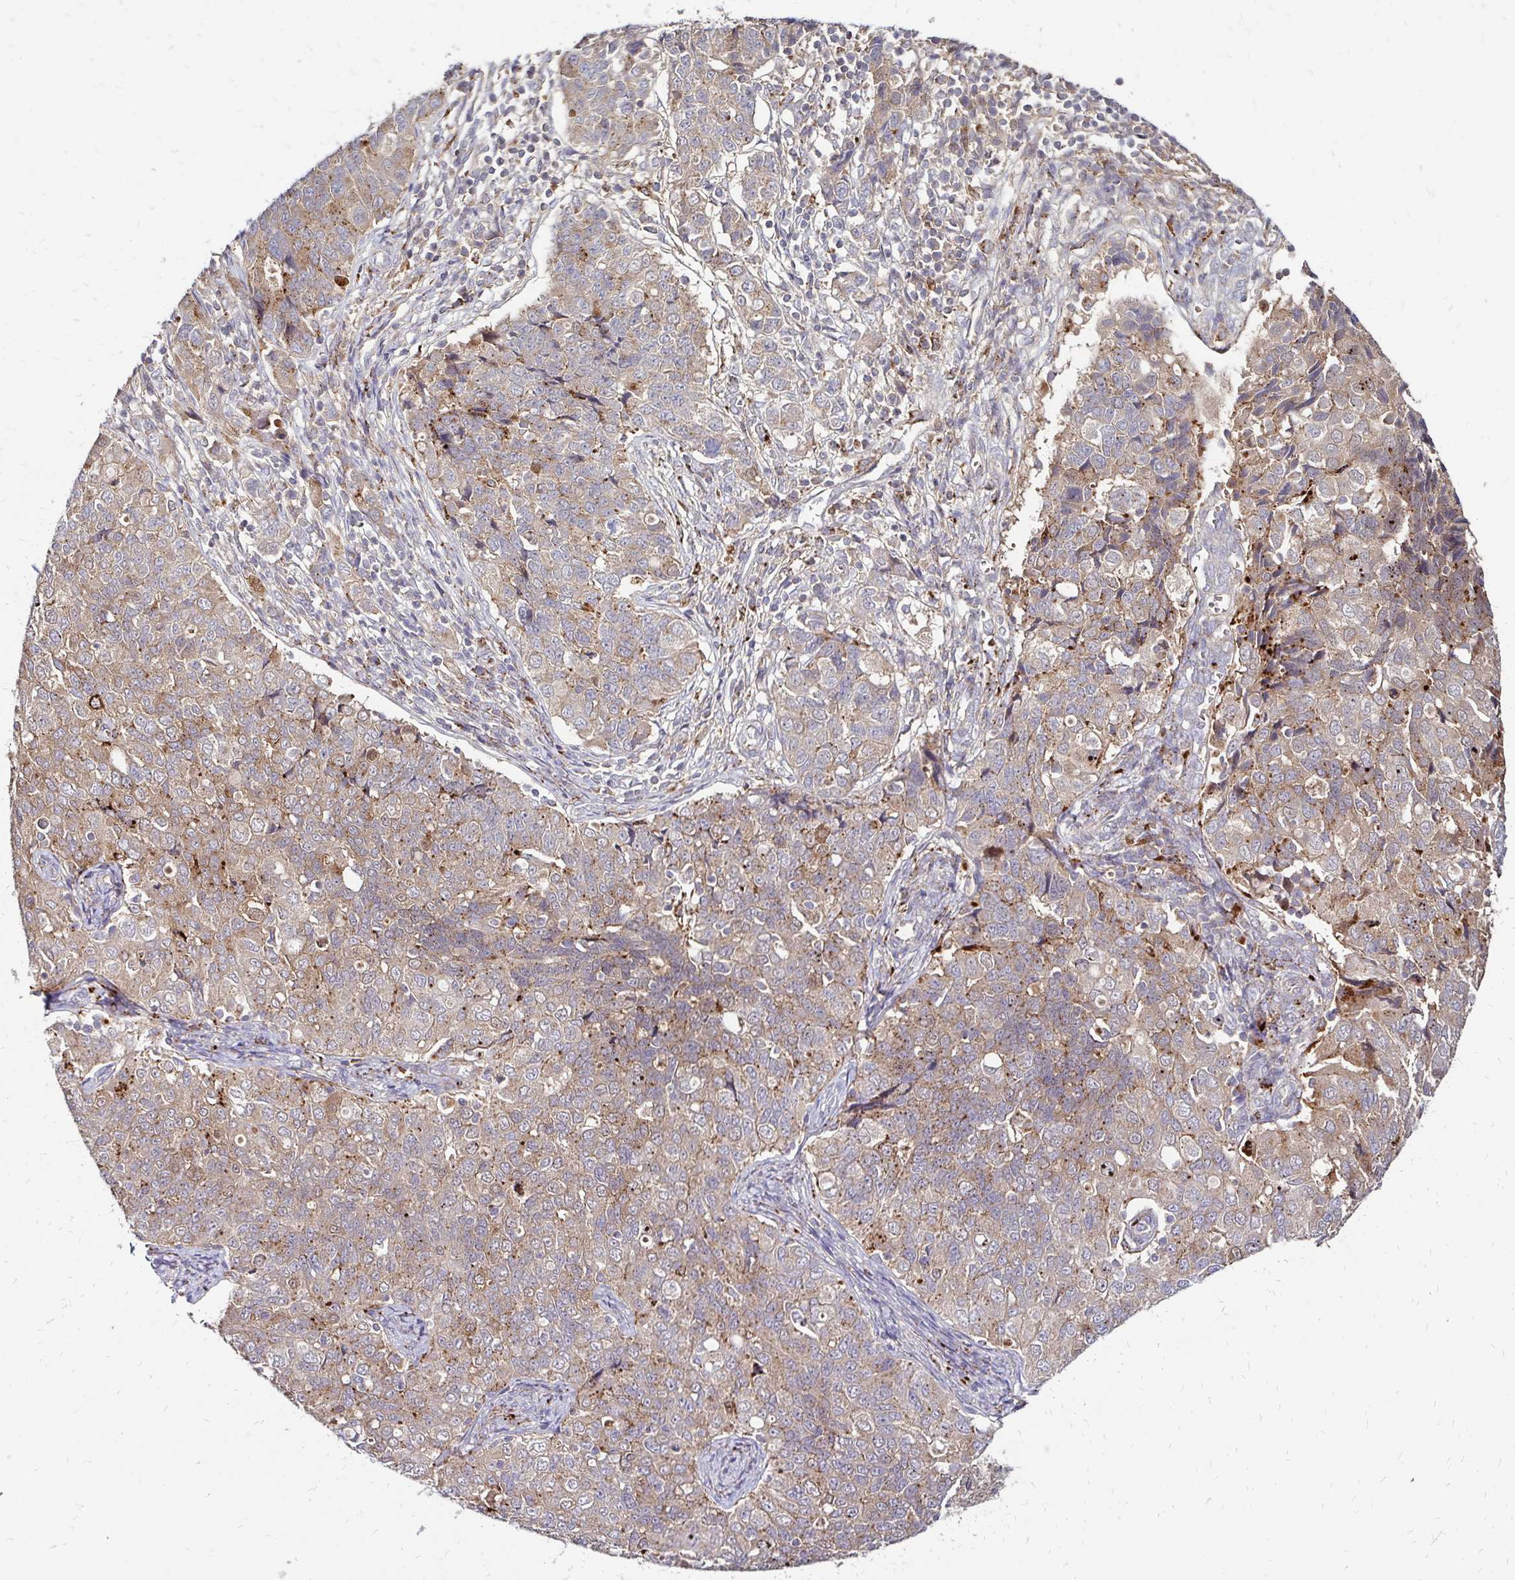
{"staining": {"intensity": "weak", "quantity": ">75%", "location": "cytoplasmic/membranous"}, "tissue": "endometrial cancer", "cell_type": "Tumor cells", "image_type": "cancer", "snomed": [{"axis": "morphology", "description": "Adenocarcinoma, NOS"}, {"axis": "topography", "description": "Endometrium"}], "caption": "Immunohistochemistry staining of endometrial cancer, which demonstrates low levels of weak cytoplasmic/membranous staining in approximately >75% of tumor cells indicating weak cytoplasmic/membranous protein positivity. The staining was performed using DAB (brown) for protein detection and nuclei were counterstained in hematoxylin (blue).", "gene": "IDUA", "patient": {"sex": "female", "age": 43}}